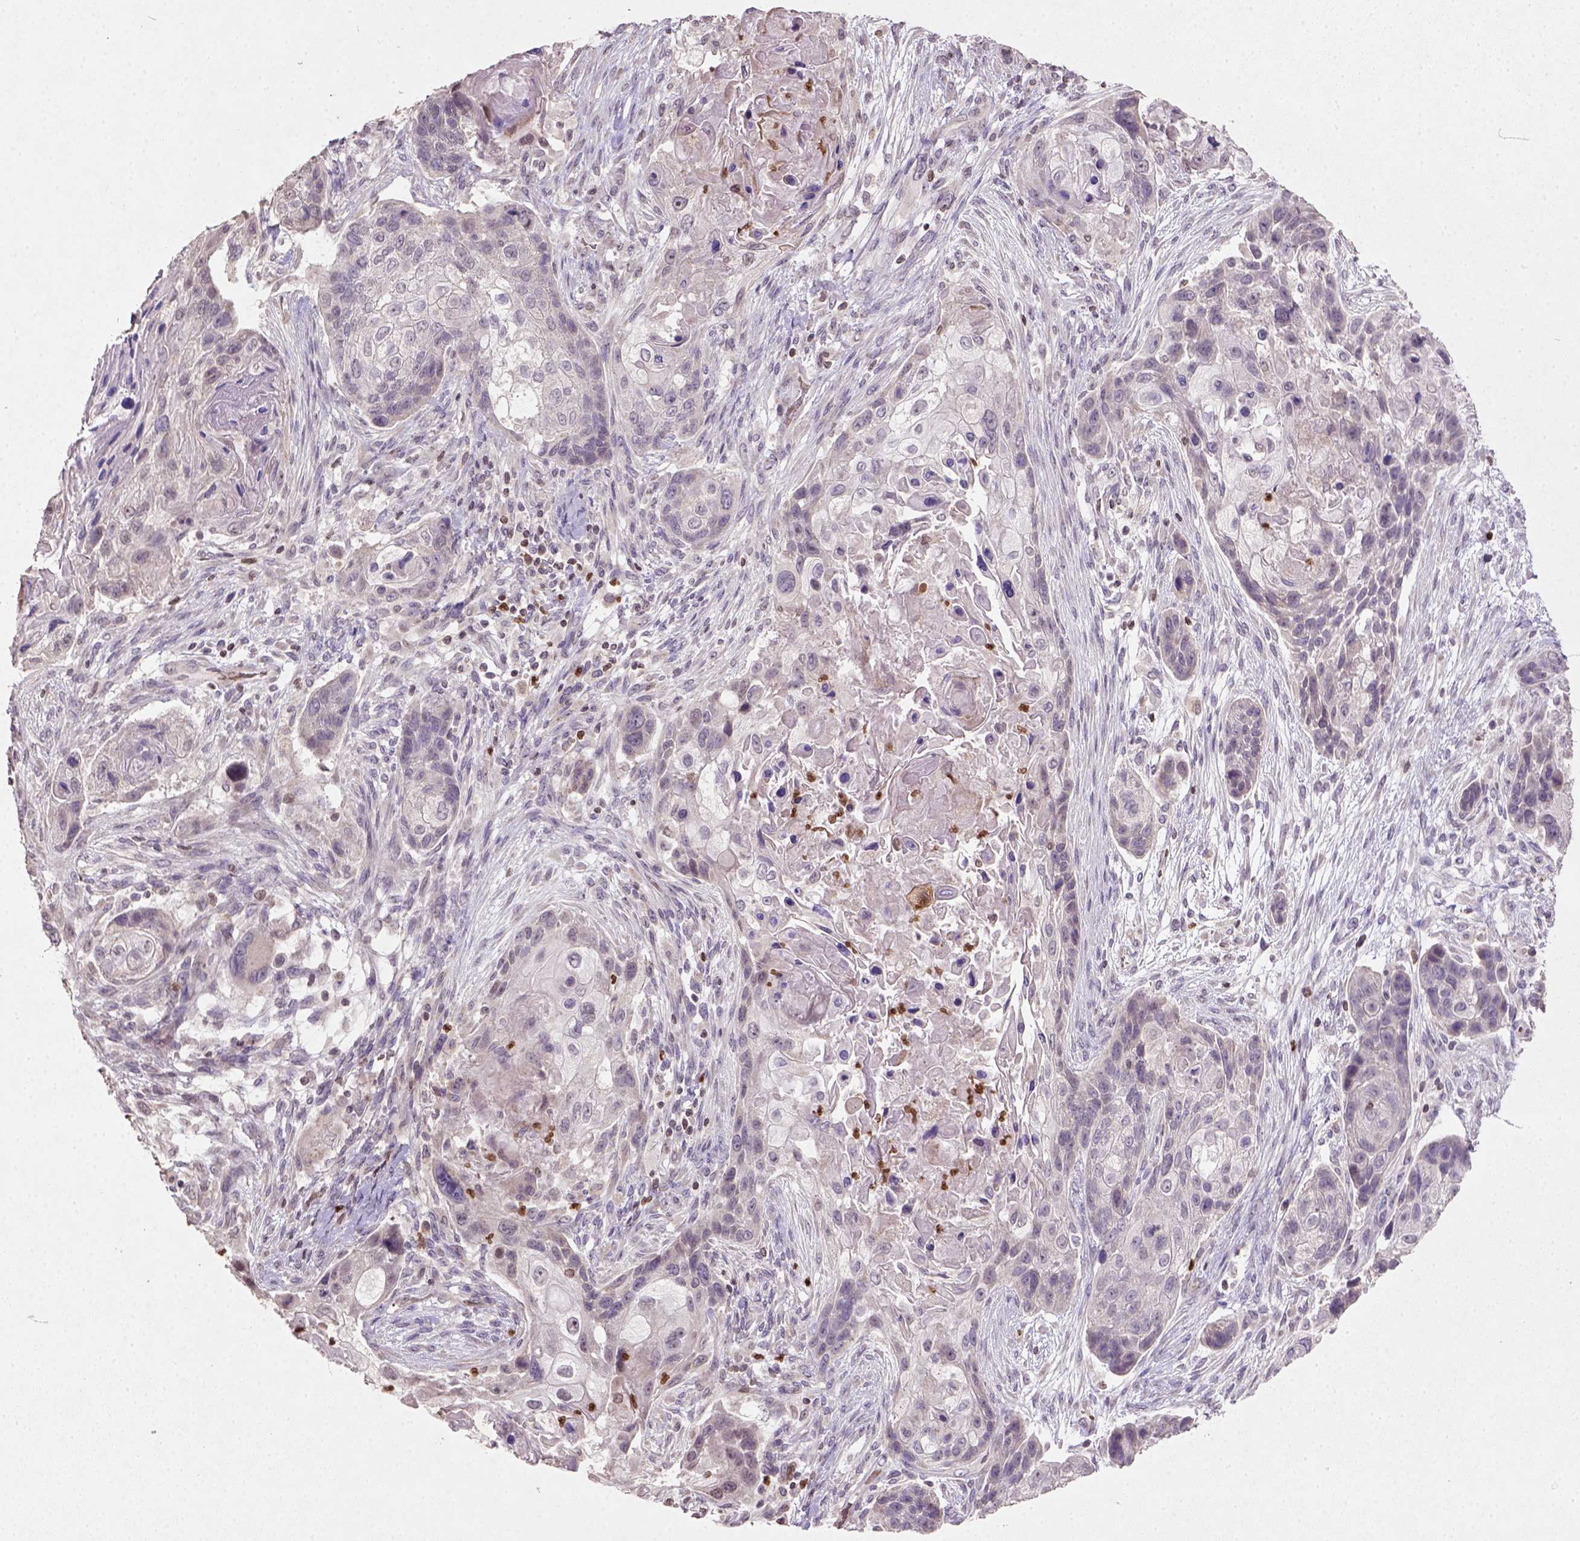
{"staining": {"intensity": "negative", "quantity": "none", "location": "none"}, "tissue": "lung cancer", "cell_type": "Tumor cells", "image_type": "cancer", "snomed": [{"axis": "morphology", "description": "Squamous cell carcinoma, NOS"}, {"axis": "topography", "description": "Lung"}], "caption": "There is no significant expression in tumor cells of lung cancer (squamous cell carcinoma).", "gene": "NUDT3", "patient": {"sex": "male", "age": 69}}